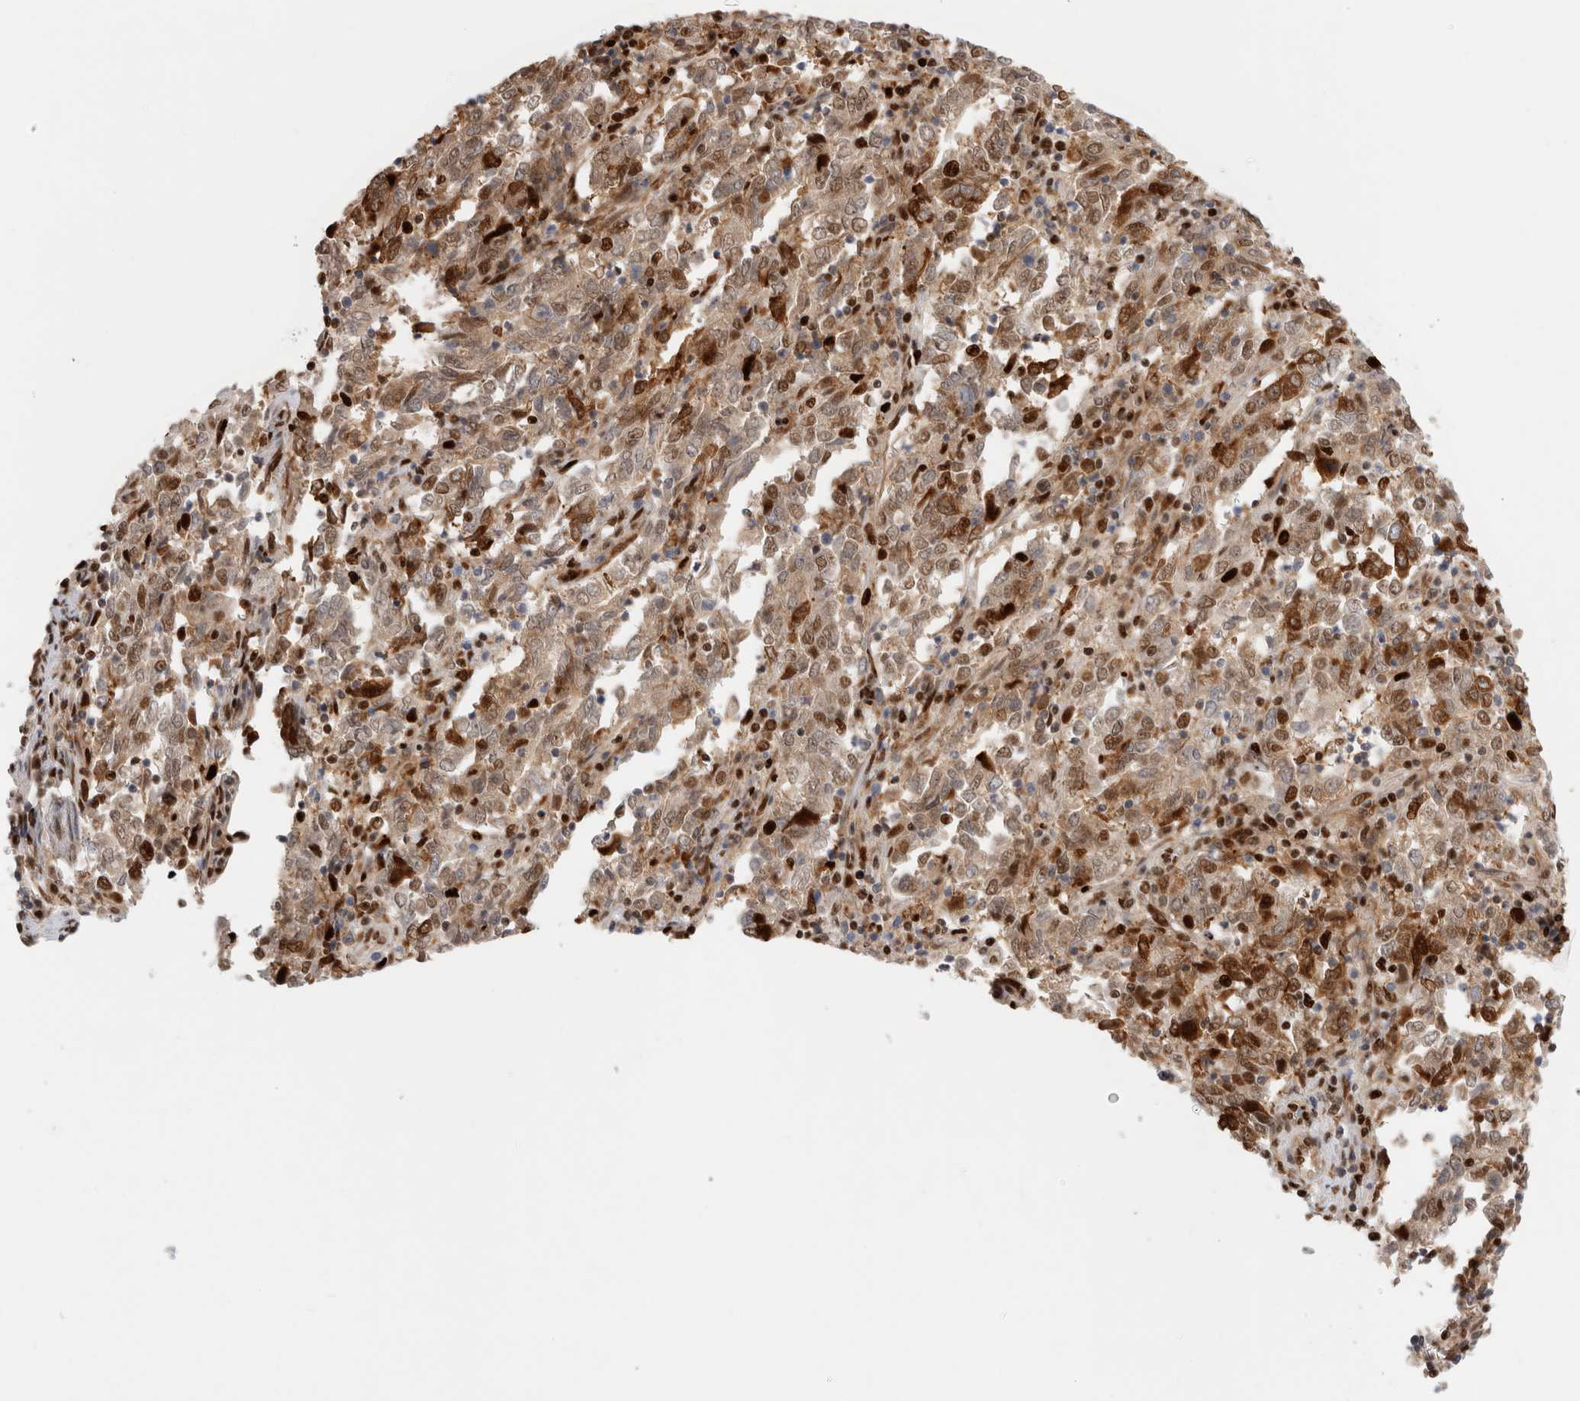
{"staining": {"intensity": "moderate", "quantity": ">75%", "location": "cytoplasmic/membranous,nuclear"}, "tissue": "endometrial cancer", "cell_type": "Tumor cells", "image_type": "cancer", "snomed": [{"axis": "morphology", "description": "Adenocarcinoma, NOS"}, {"axis": "topography", "description": "Endometrium"}], "caption": "Human endometrial cancer stained for a protein (brown) reveals moderate cytoplasmic/membranous and nuclear positive positivity in approximately >75% of tumor cells.", "gene": "TCF4", "patient": {"sex": "female", "age": 80}}